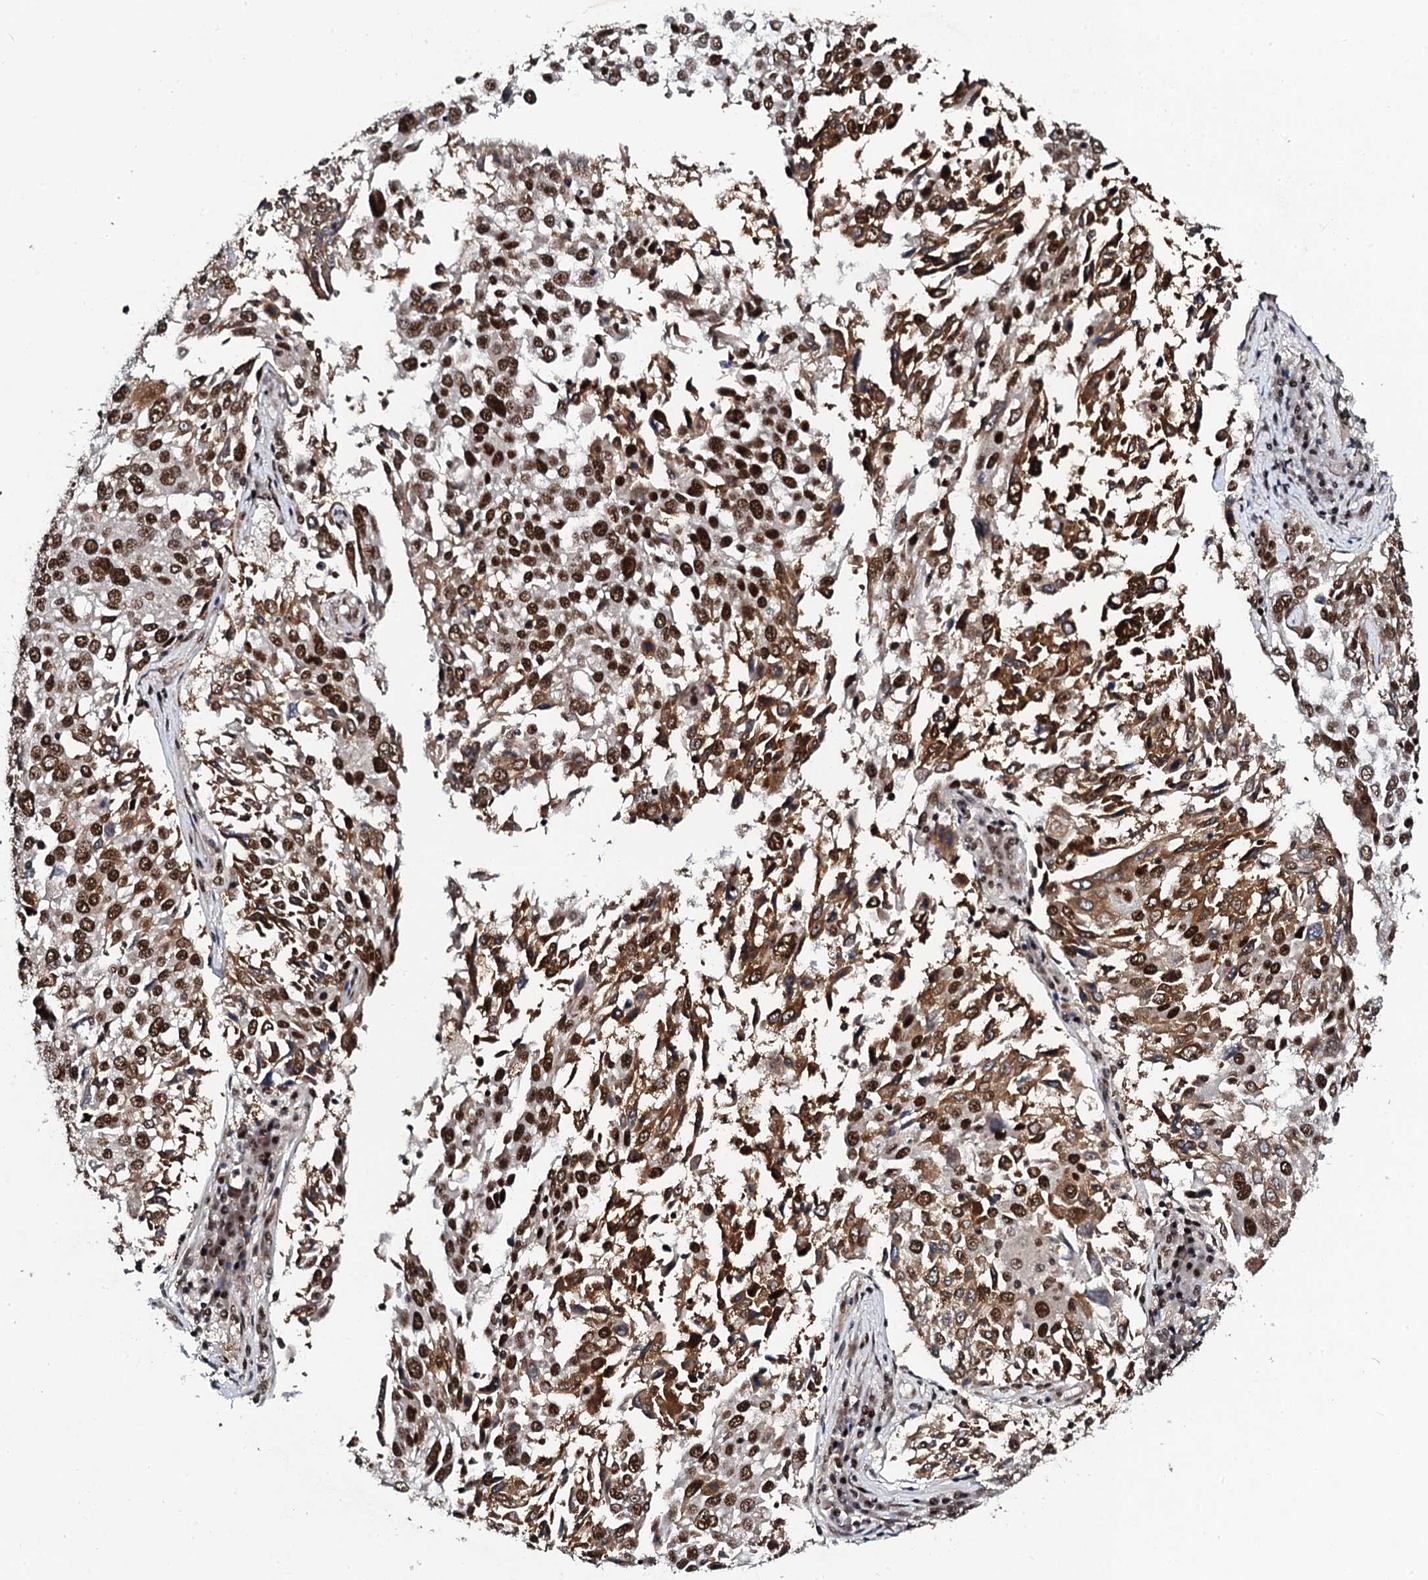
{"staining": {"intensity": "strong", "quantity": ">75%", "location": "nuclear"}, "tissue": "lung cancer", "cell_type": "Tumor cells", "image_type": "cancer", "snomed": [{"axis": "morphology", "description": "Squamous cell carcinoma, NOS"}, {"axis": "topography", "description": "Lung"}], "caption": "Strong nuclear staining for a protein is appreciated in approximately >75% of tumor cells of lung cancer using immunohistochemistry.", "gene": "CSTF3", "patient": {"sex": "male", "age": 65}}